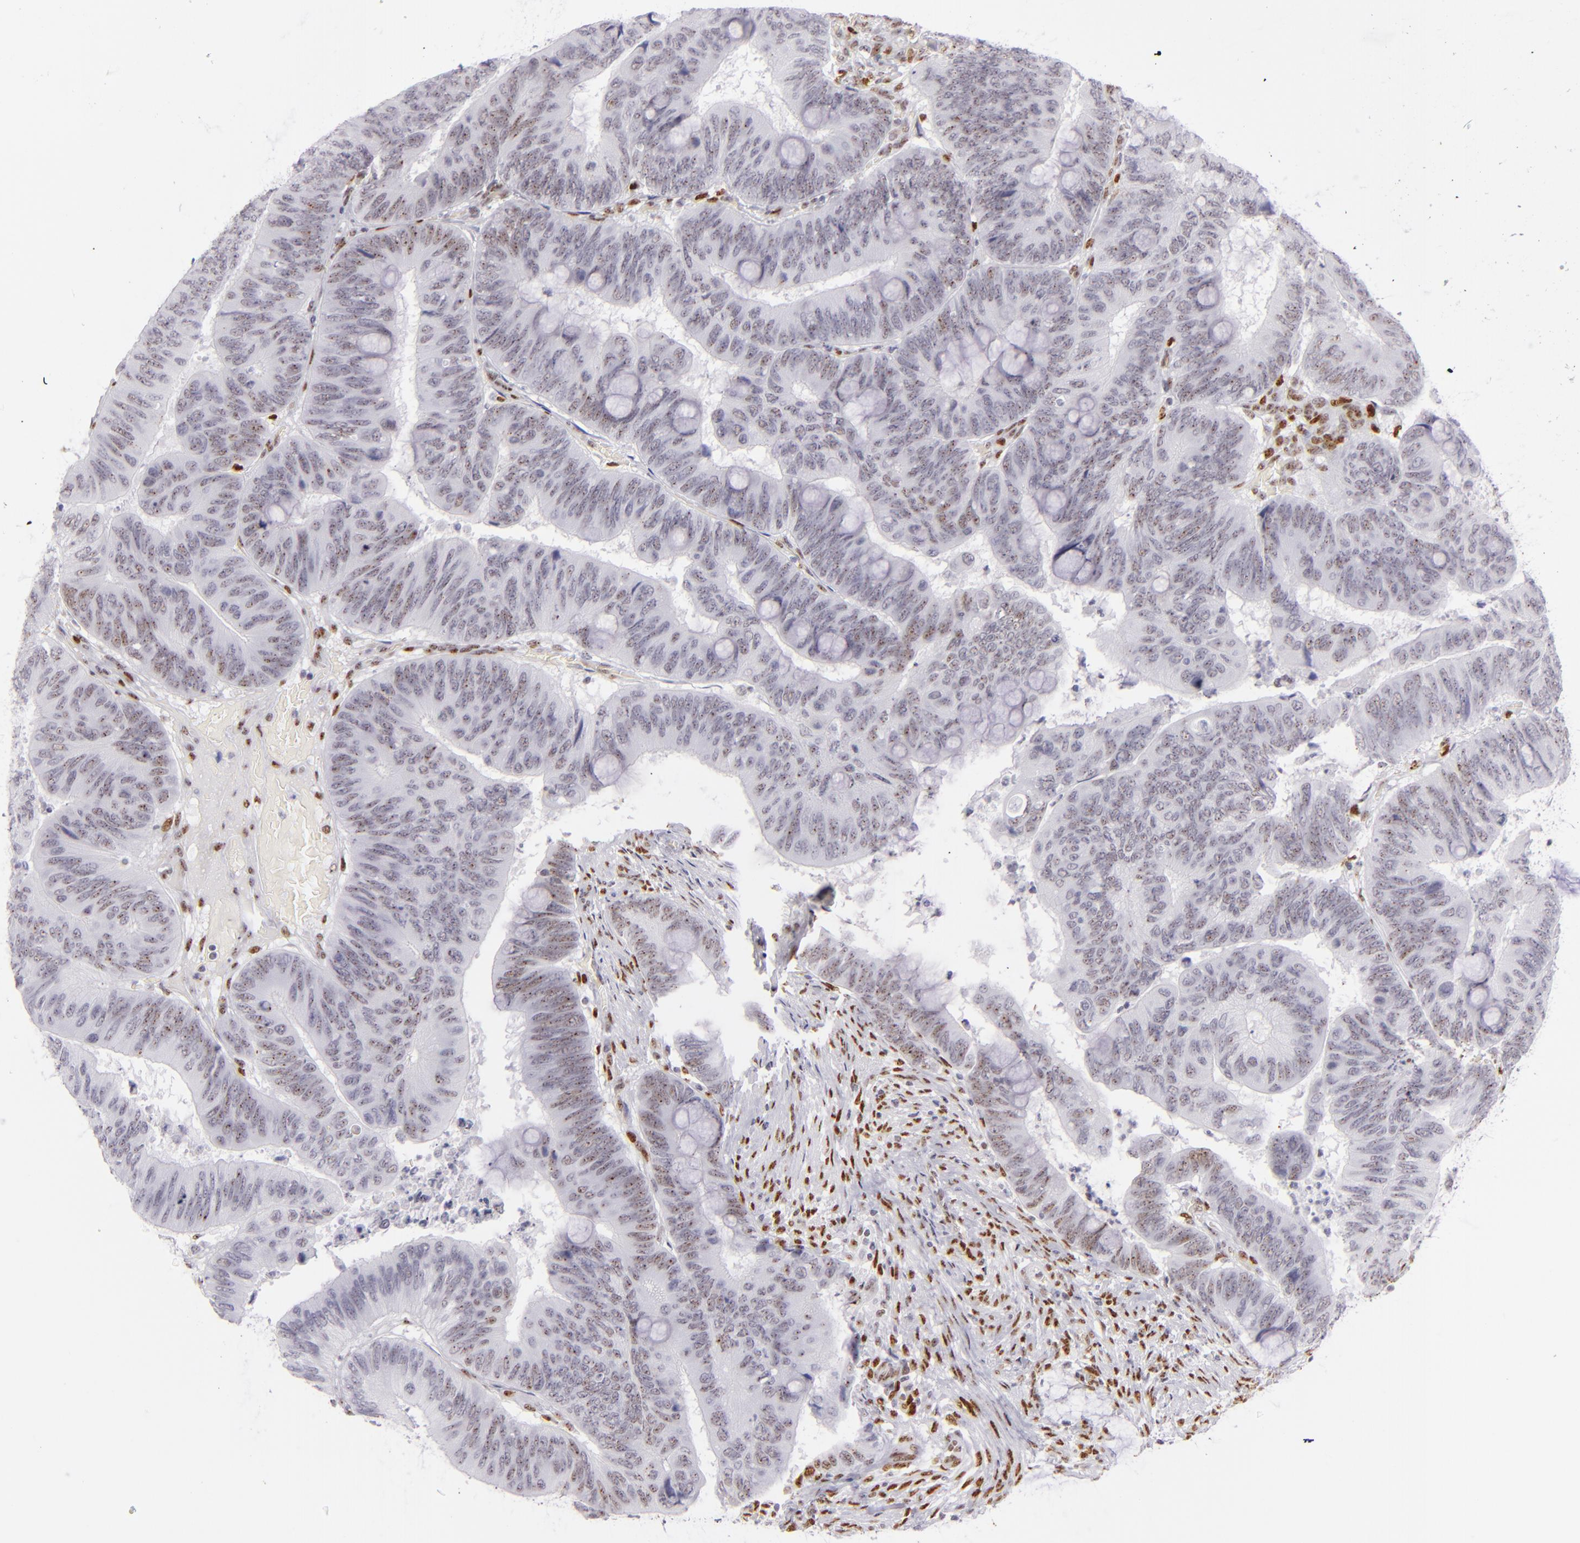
{"staining": {"intensity": "weak", "quantity": "25%-75%", "location": "nuclear"}, "tissue": "colorectal cancer", "cell_type": "Tumor cells", "image_type": "cancer", "snomed": [{"axis": "morphology", "description": "Normal tissue, NOS"}, {"axis": "morphology", "description": "Adenocarcinoma, NOS"}, {"axis": "topography", "description": "Rectum"}], "caption": "Adenocarcinoma (colorectal) was stained to show a protein in brown. There is low levels of weak nuclear expression in approximately 25%-75% of tumor cells.", "gene": "TOP3A", "patient": {"sex": "male", "age": 92}}